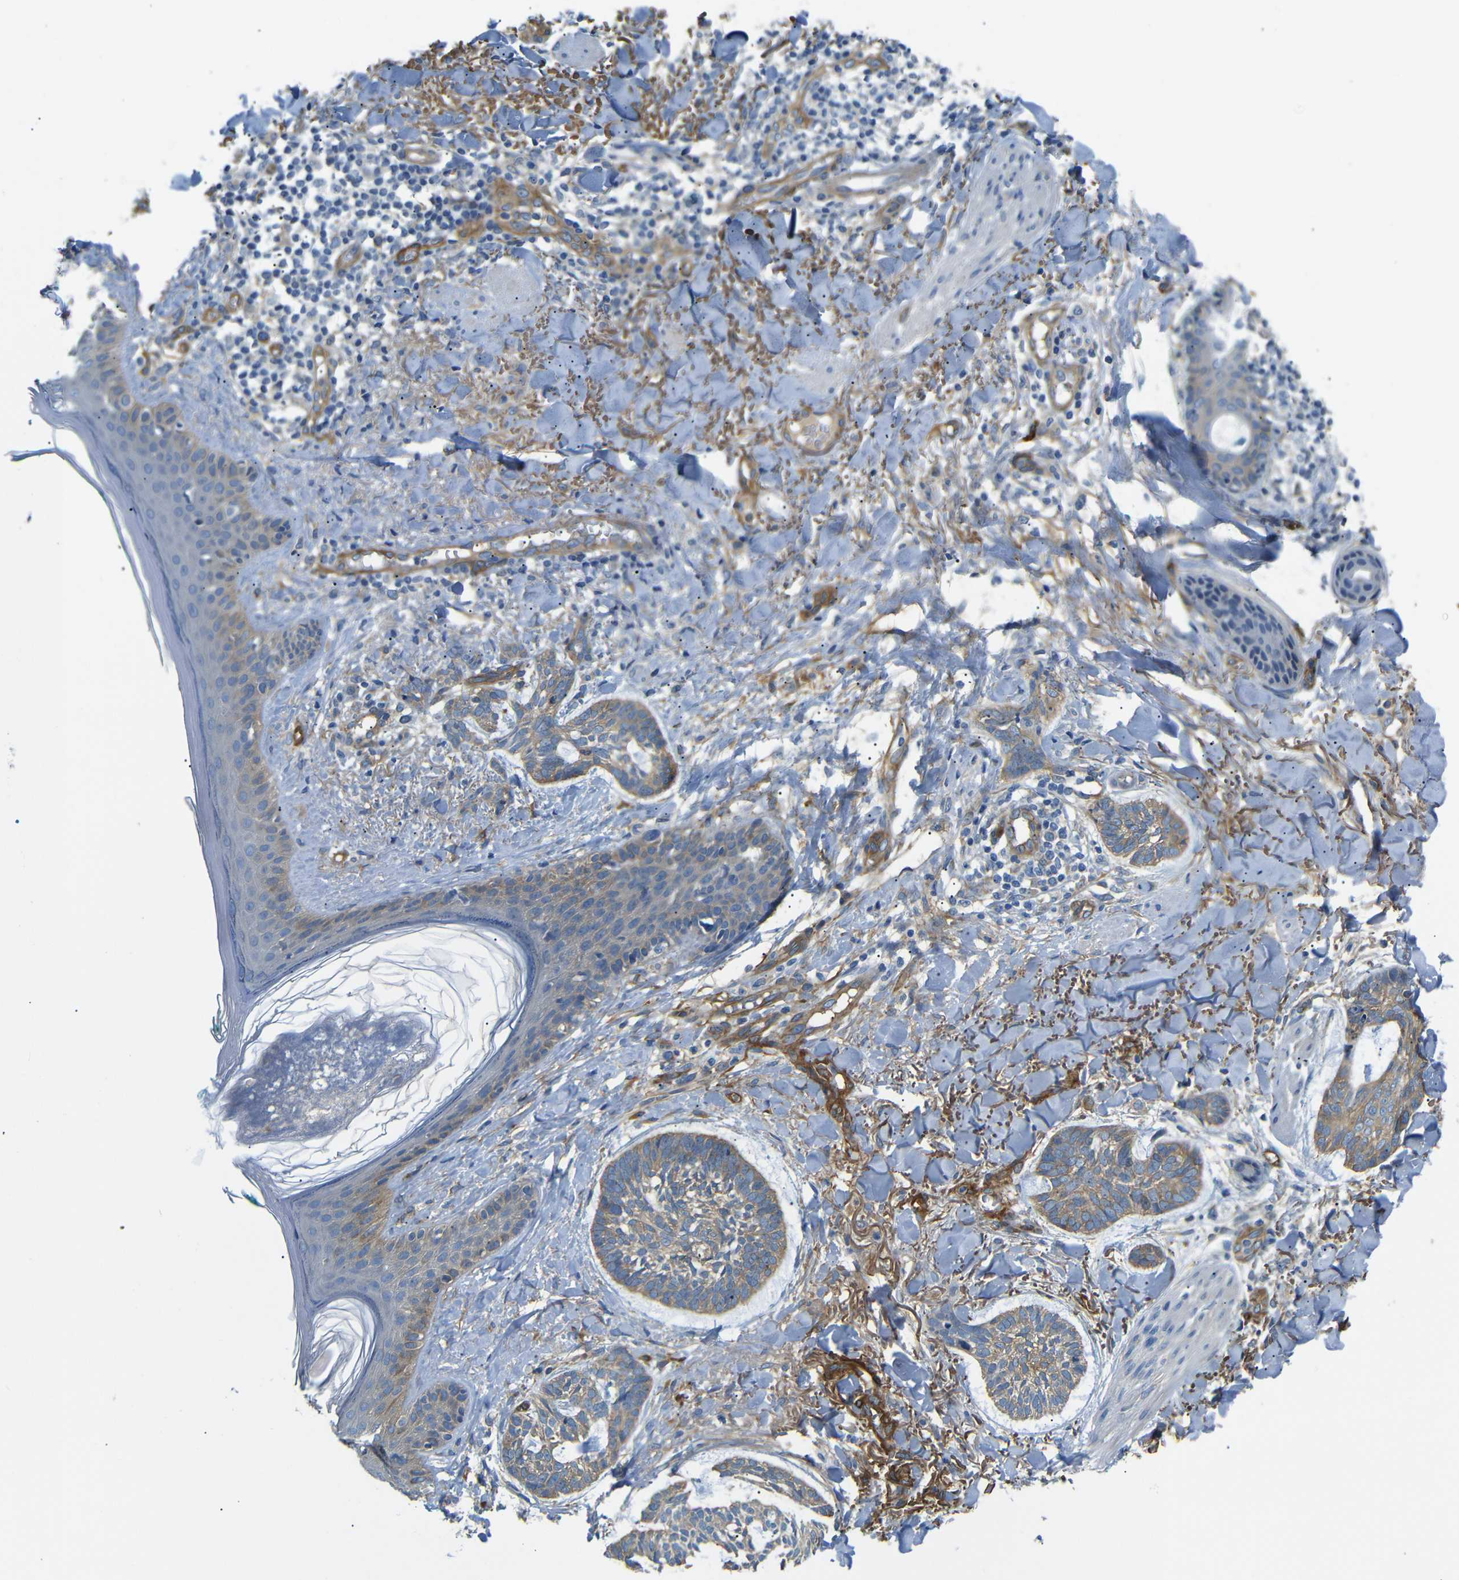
{"staining": {"intensity": "moderate", "quantity": ">75%", "location": "cytoplasmic/membranous"}, "tissue": "skin cancer", "cell_type": "Tumor cells", "image_type": "cancer", "snomed": [{"axis": "morphology", "description": "Basal cell carcinoma"}, {"axis": "topography", "description": "Skin"}], "caption": "Immunohistochemical staining of basal cell carcinoma (skin) exhibits medium levels of moderate cytoplasmic/membranous protein positivity in about >75% of tumor cells.", "gene": "MYO1B", "patient": {"sex": "male", "age": 43}}